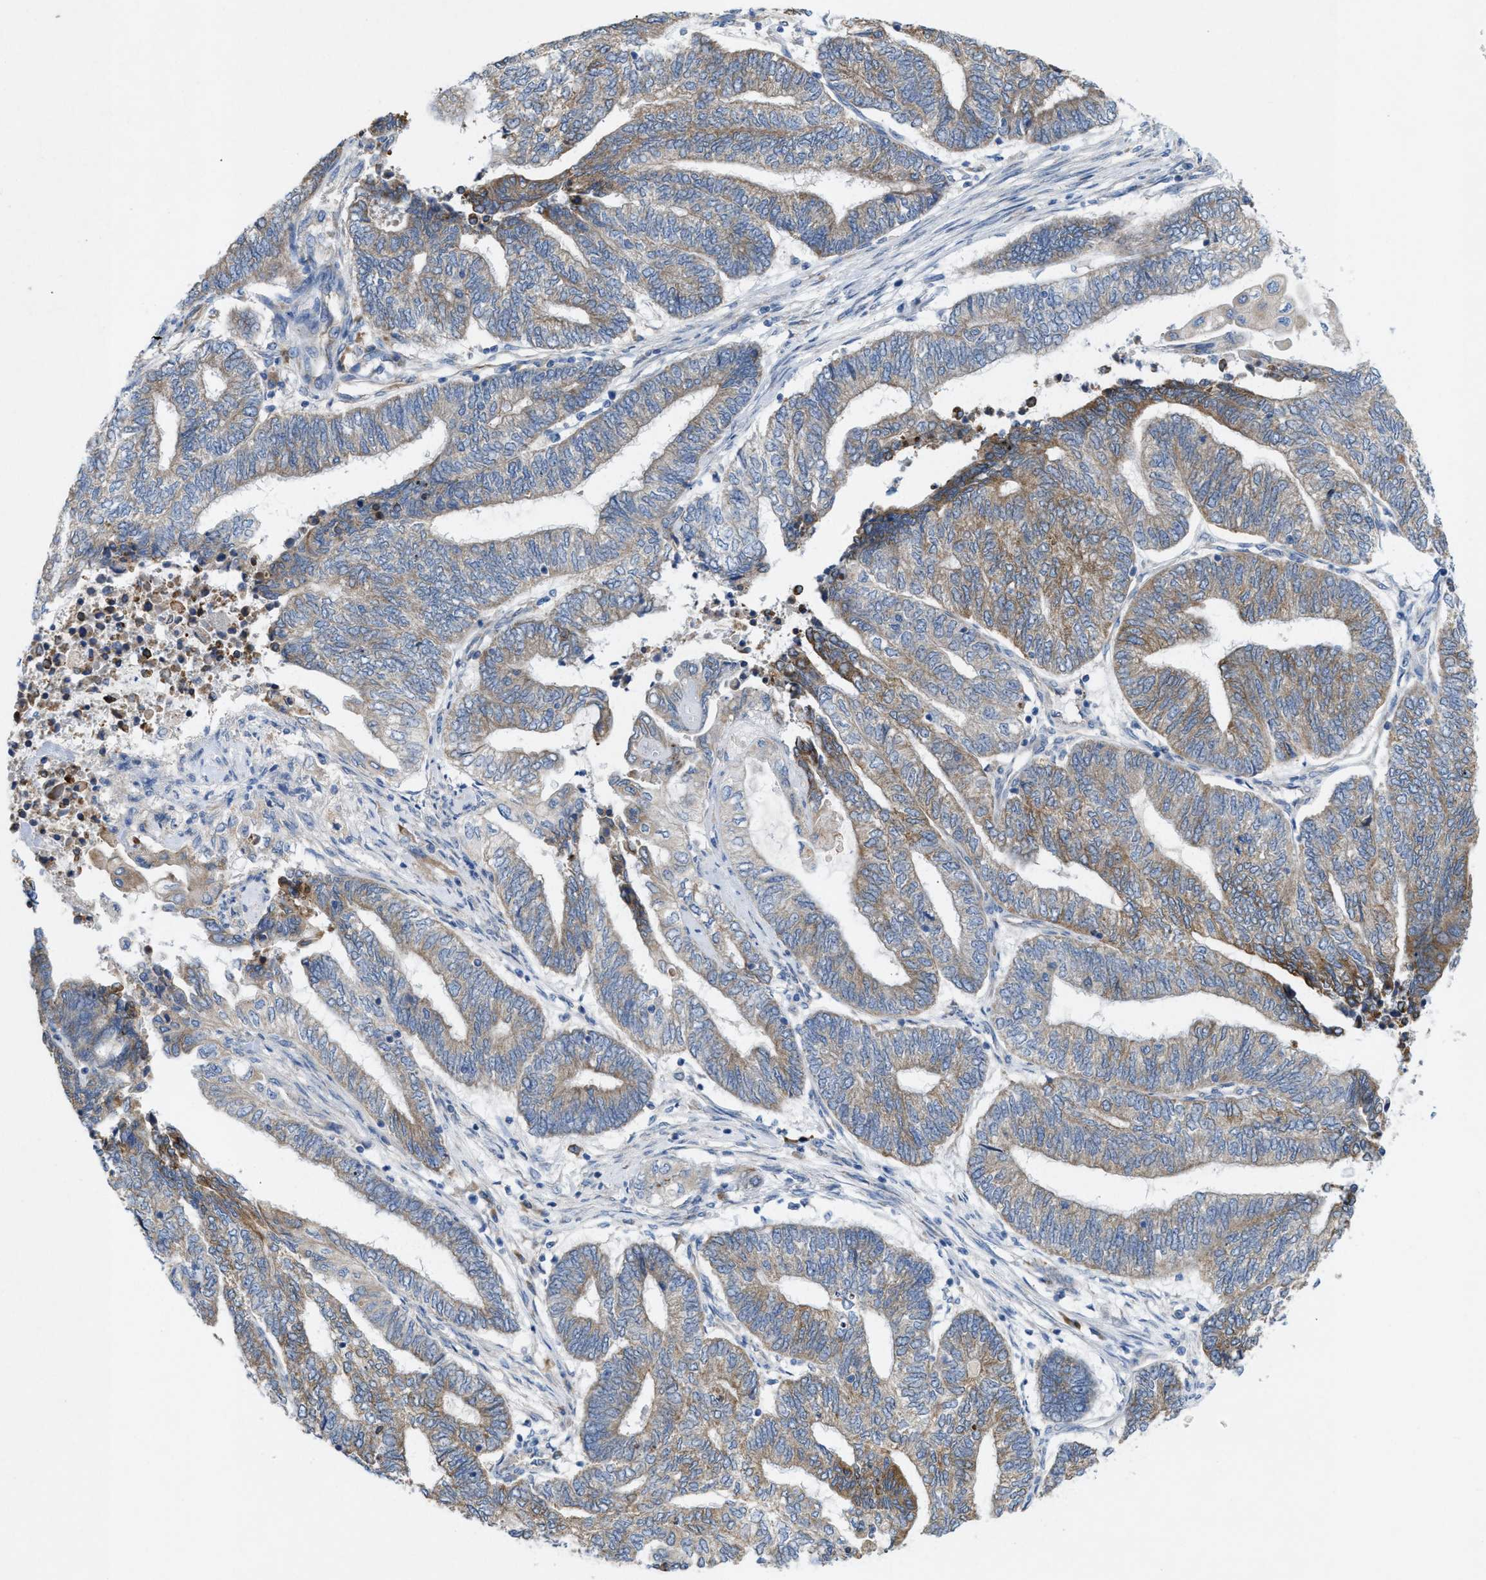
{"staining": {"intensity": "weak", "quantity": "25%-75%", "location": "cytoplasmic/membranous"}, "tissue": "endometrial cancer", "cell_type": "Tumor cells", "image_type": "cancer", "snomed": [{"axis": "morphology", "description": "Adenocarcinoma, NOS"}, {"axis": "topography", "description": "Uterus"}, {"axis": "topography", "description": "Endometrium"}], "caption": "Endometrial adenocarcinoma stained with a brown dye reveals weak cytoplasmic/membranous positive expression in about 25%-75% of tumor cells.", "gene": "DYNC2I1", "patient": {"sex": "female", "age": 70}}